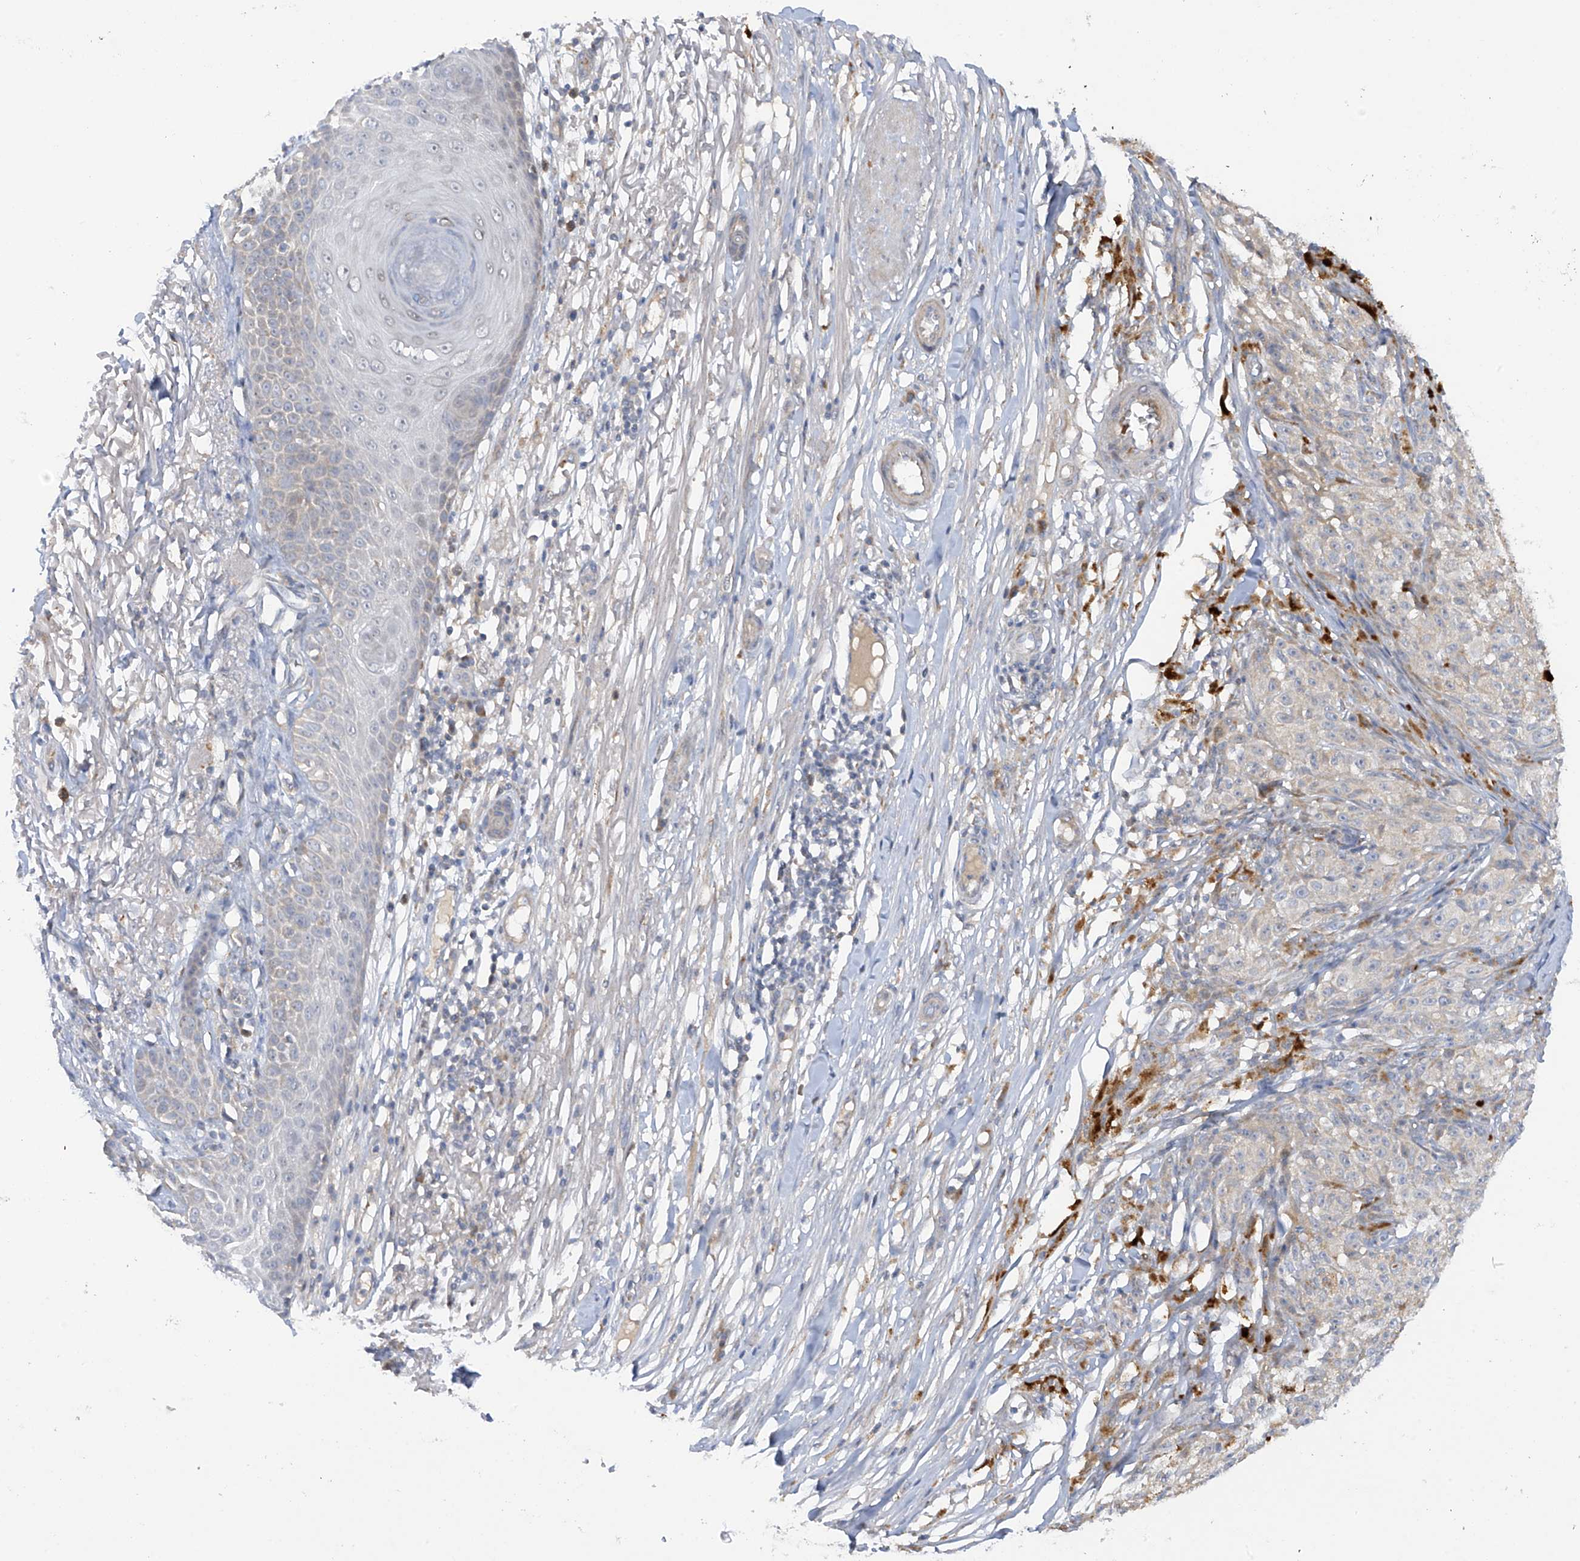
{"staining": {"intensity": "weak", "quantity": "<25%", "location": "cytoplasmic/membranous"}, "tissue": "melanoma", "cell_type": "Tumor cells", "image_type": "cancer", "snomed": [{"axis": "morphology", "description": "Malignant melanoma, NOS"}, {"axis": "topography", "description": "Skin"}], "caption": "Tumor cells show no significant protein expression in malignant melanoma. Brightfield microscopy of IHC stained with DAB (3,3'-diaminobenzidine) (brown) and hematoxylin (blue), captured at high magnification.", "gene": "METTL18", "patient": {"sex": "female", "age": 82}}